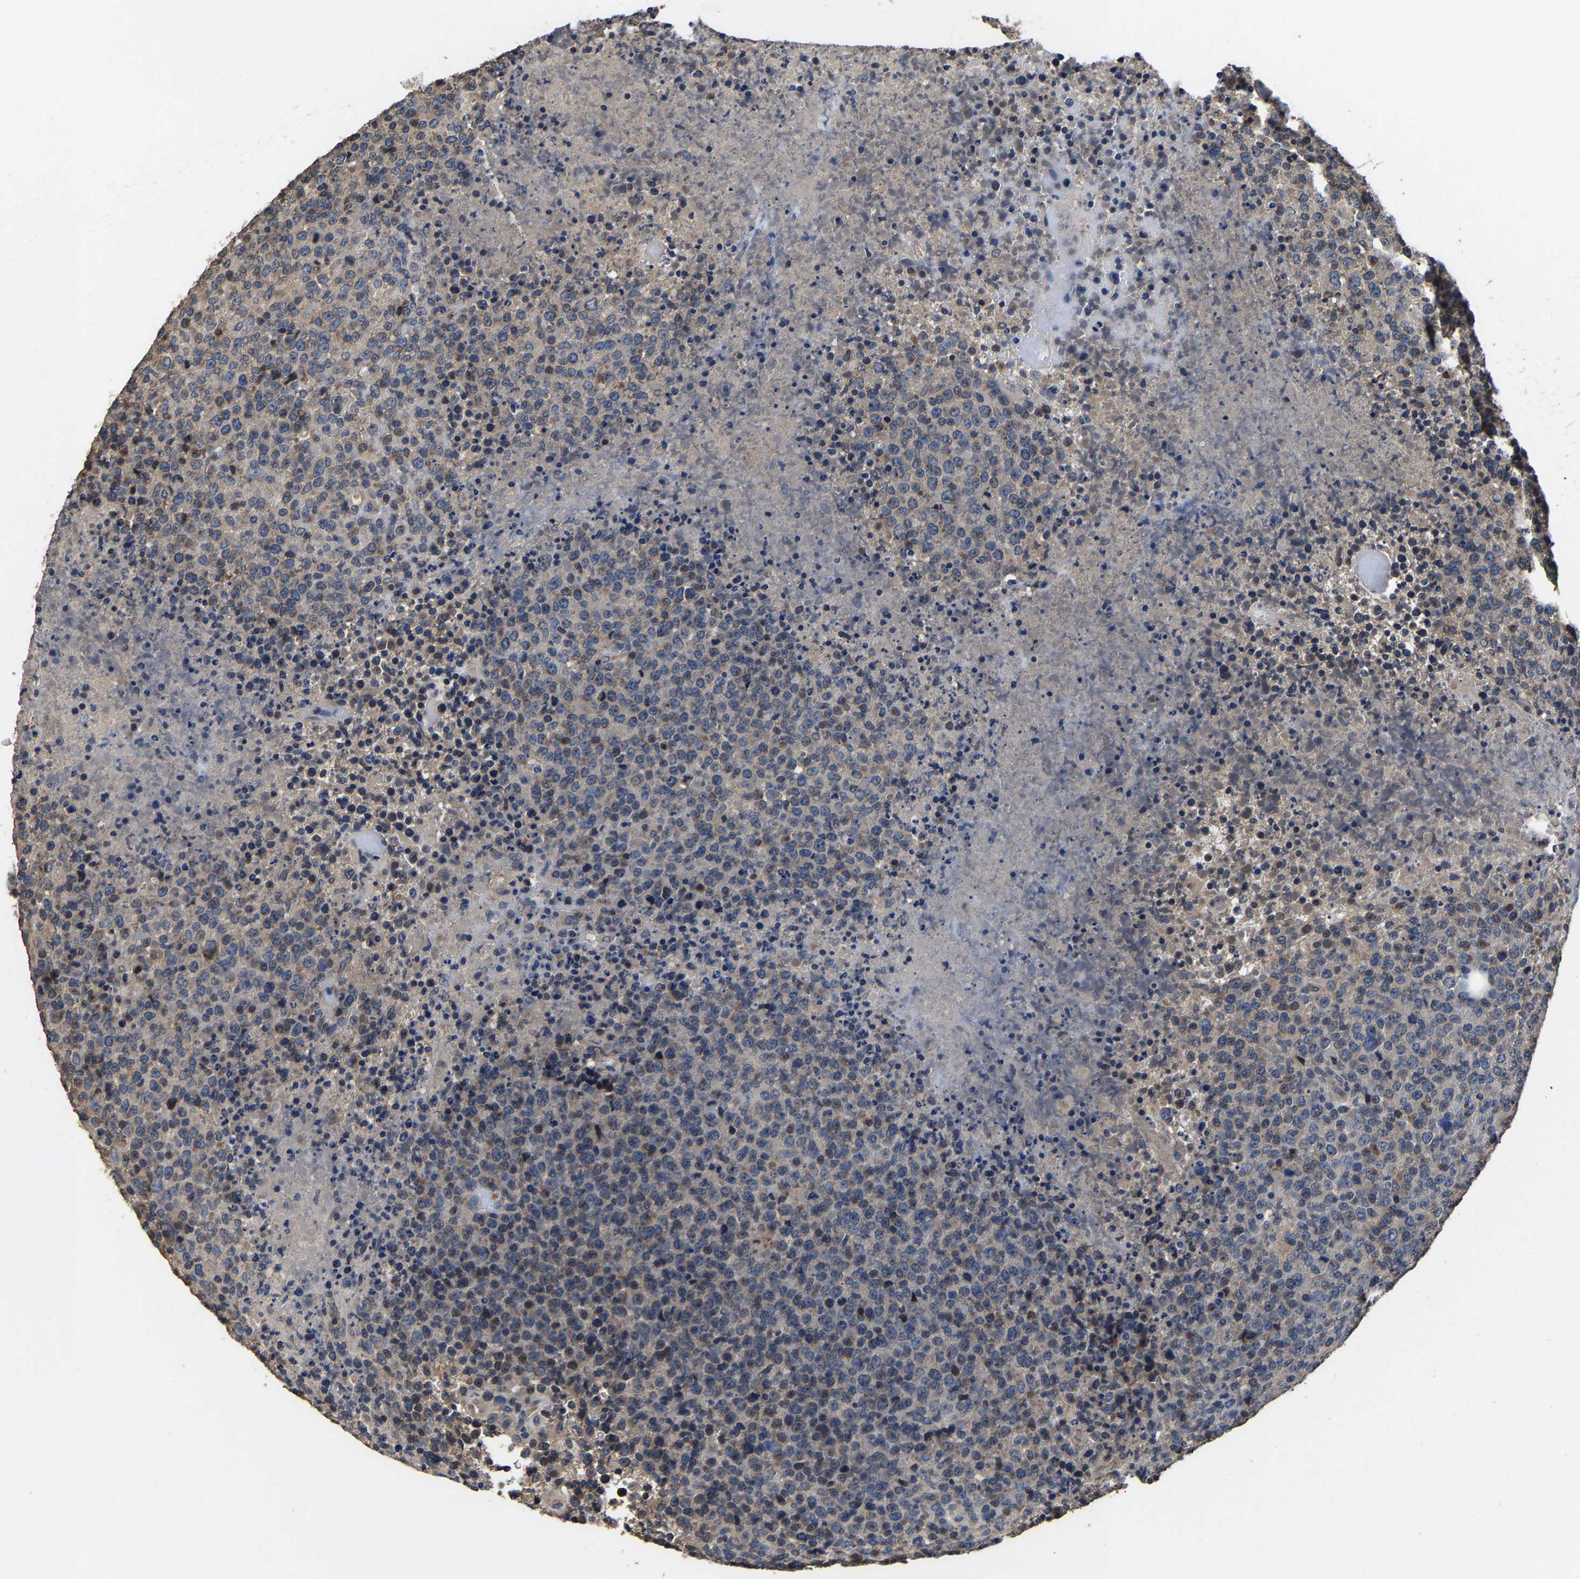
{"staining": {"intensity": "weak", "quantity": "25%-75%", "location": "cytoplasmic/membranous"}, "tissue": "lymphoma", "cell_type": "Tumor cells", "image_type": "cancer", "snomed": [{"axis": "morphology", "description": "Malignant lymphoma, non-Hodgkin's type, High grade"}, {"axis": "topography", "description": "Lymph node"}], "caption": "Immunohistochemistry histopathology image of neoplastic tissue: human high-grade malignant lymphoma, non-Hodgkin's type stained using IHC reveals low levels of weak protein expression localized specifically in the cytoplasmic/membranous of tumor cells, appearing as a cytoplasmic/membranous brown color.", "gene": "EBAG9", "patient": {"sex": "male", "age": 13}}